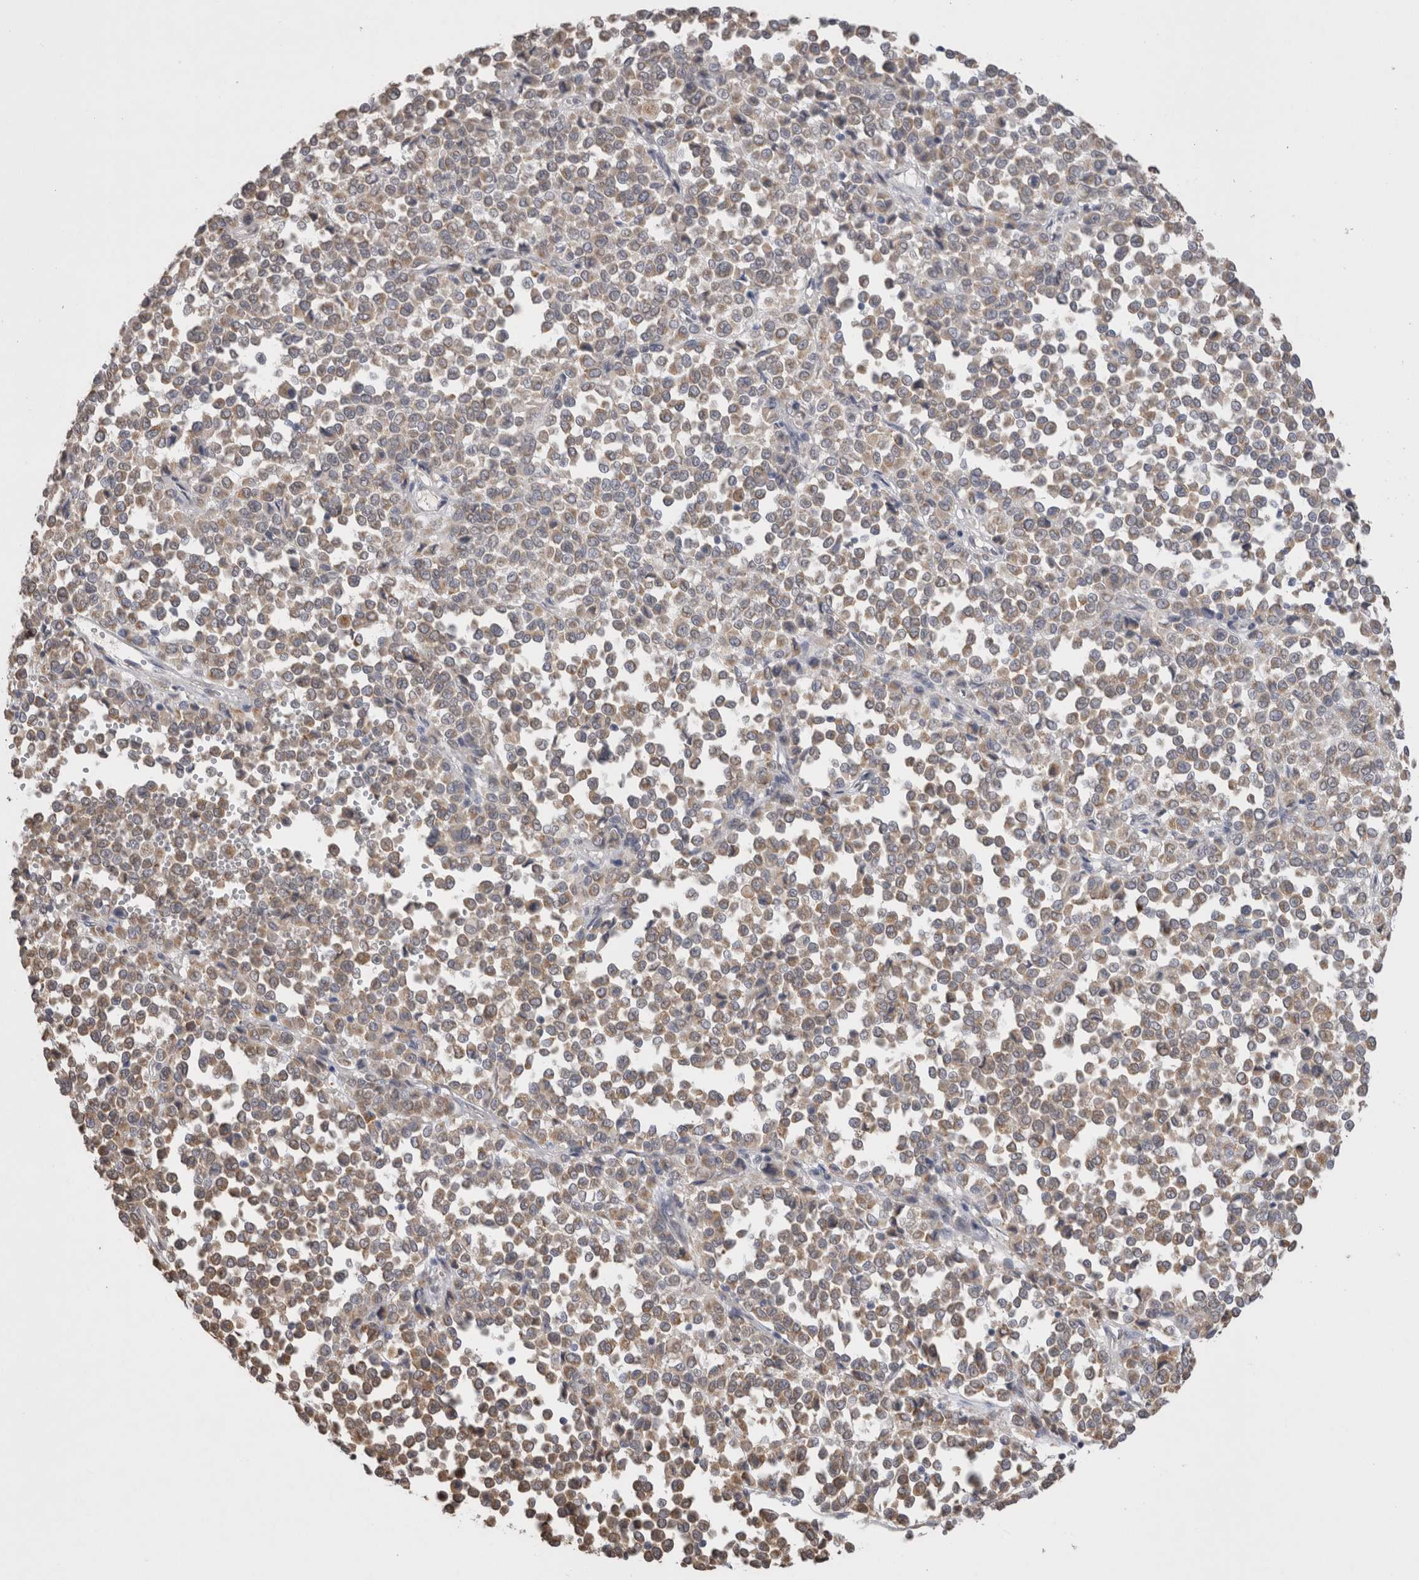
{"staining": {"intensity": "weak", "quantity": ">75%", "location": "cytoplasmic/membranous"}, "tissue": "melanoma", "cell_type": "Tumor cells", "image_type": "cancer", "snomed": [{"axis": "morphology", "description": "Malignant melanoma, Metastatic site"}, {"axis": "topography", "description": "Pancreas"}], "caption": "Immunohistochemical staining of malignant melanoma (metastatic site) demonstrates low levels of weak cytoplasmic/membranous protein expression in about >75% of tumor cells.", "gene": "NOMO1", "patient": {"sex": "female", "age": 30}}